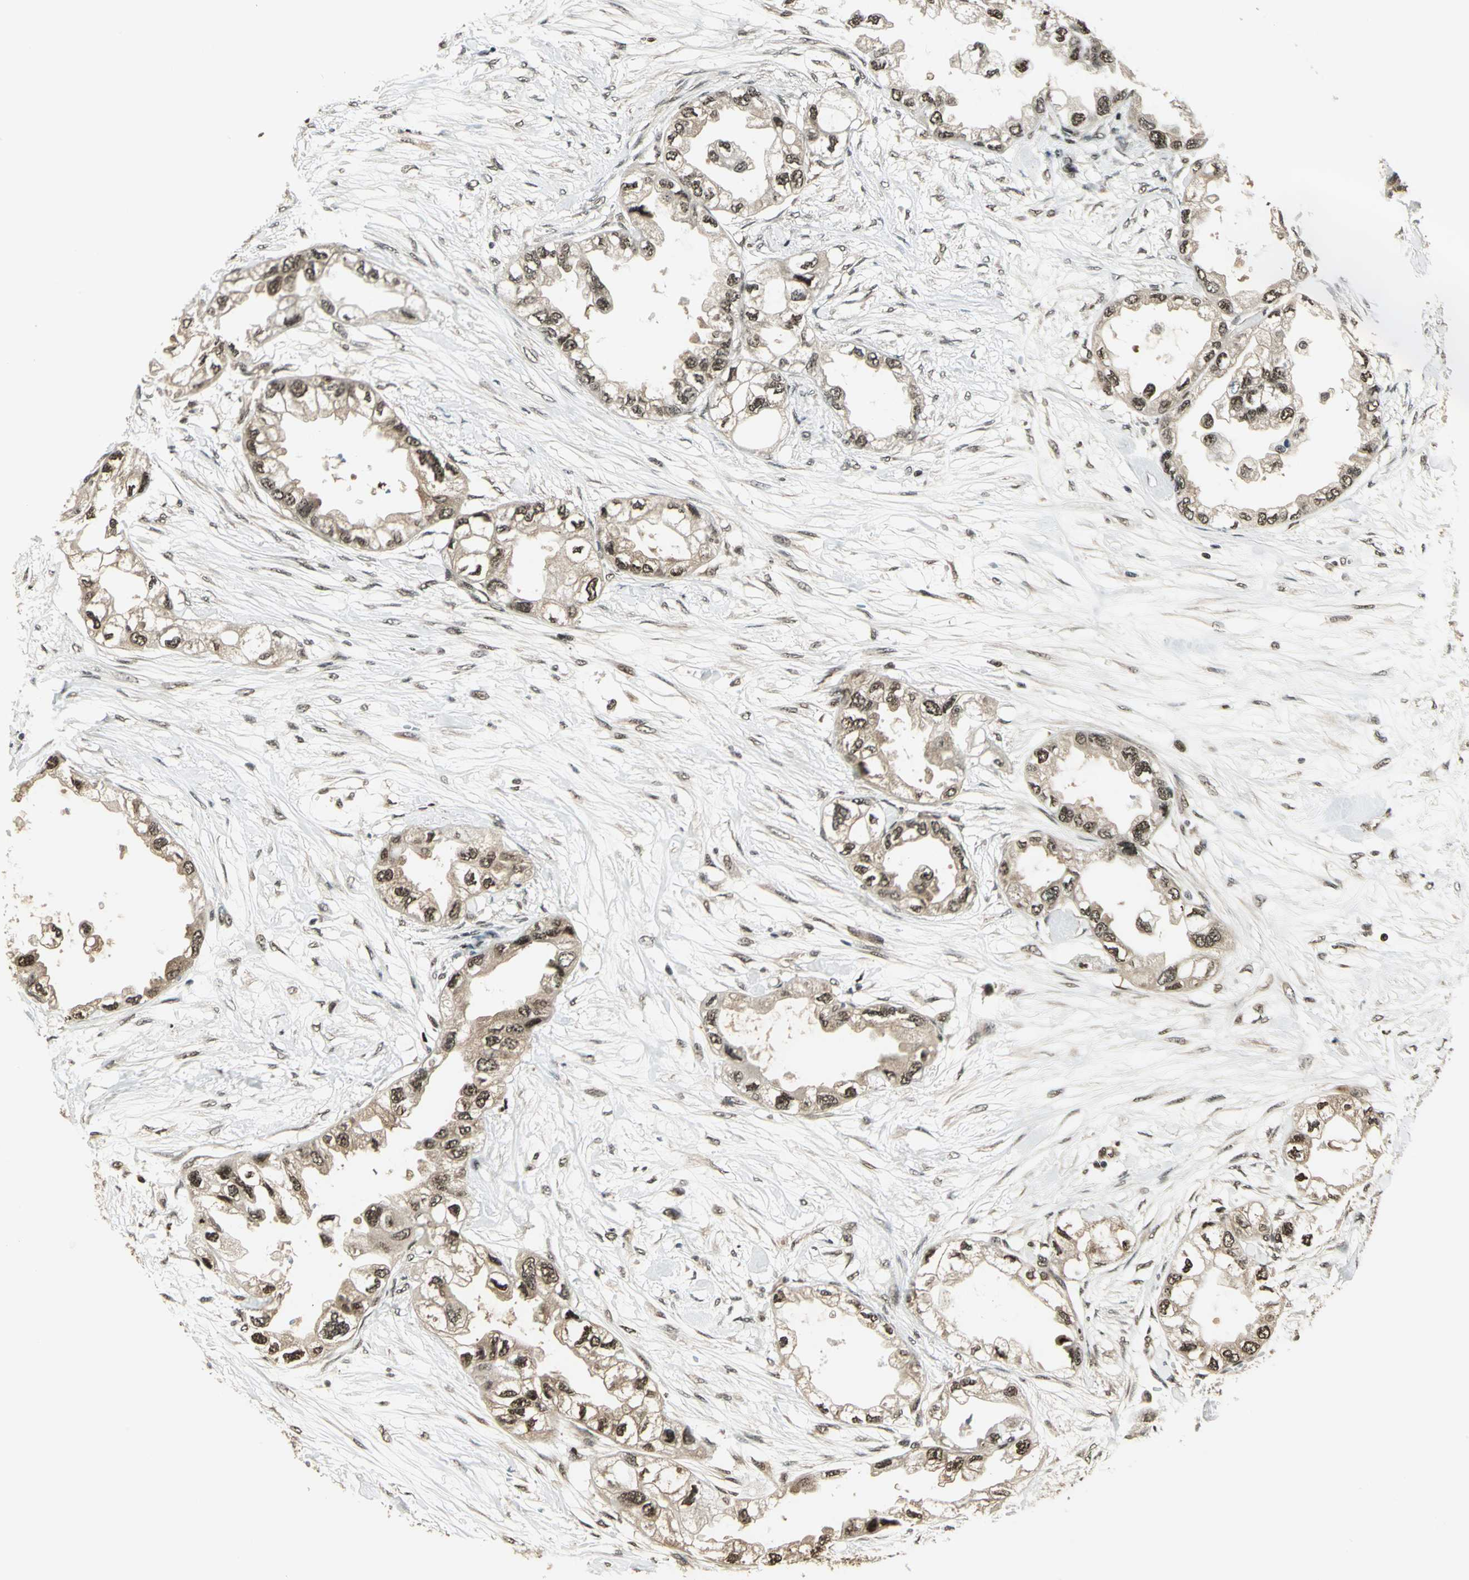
{"staining": {"intensity": "weak", "quantity": ">75%", "location": "cytoplasmic/membranous,nuclear"}, "tissue": "endometrial cancer", "cell_type": "Tumor cells", "image_type": "cancer", "snomed": [{"axis": "morphology", "description": "Adenocarcinoma, NOS"}, {"axis": "topography", "description": "Endometrium"}], "caption": "Immunohistochemical staining of human adenocarcinoma (endometrial) reveals low levels of weak cytoplasmic/membranous and nuclear expression in about >75% of tumor cells.", "gene": "PSMC3", "patient": {"sex": "female", "age": 67}}